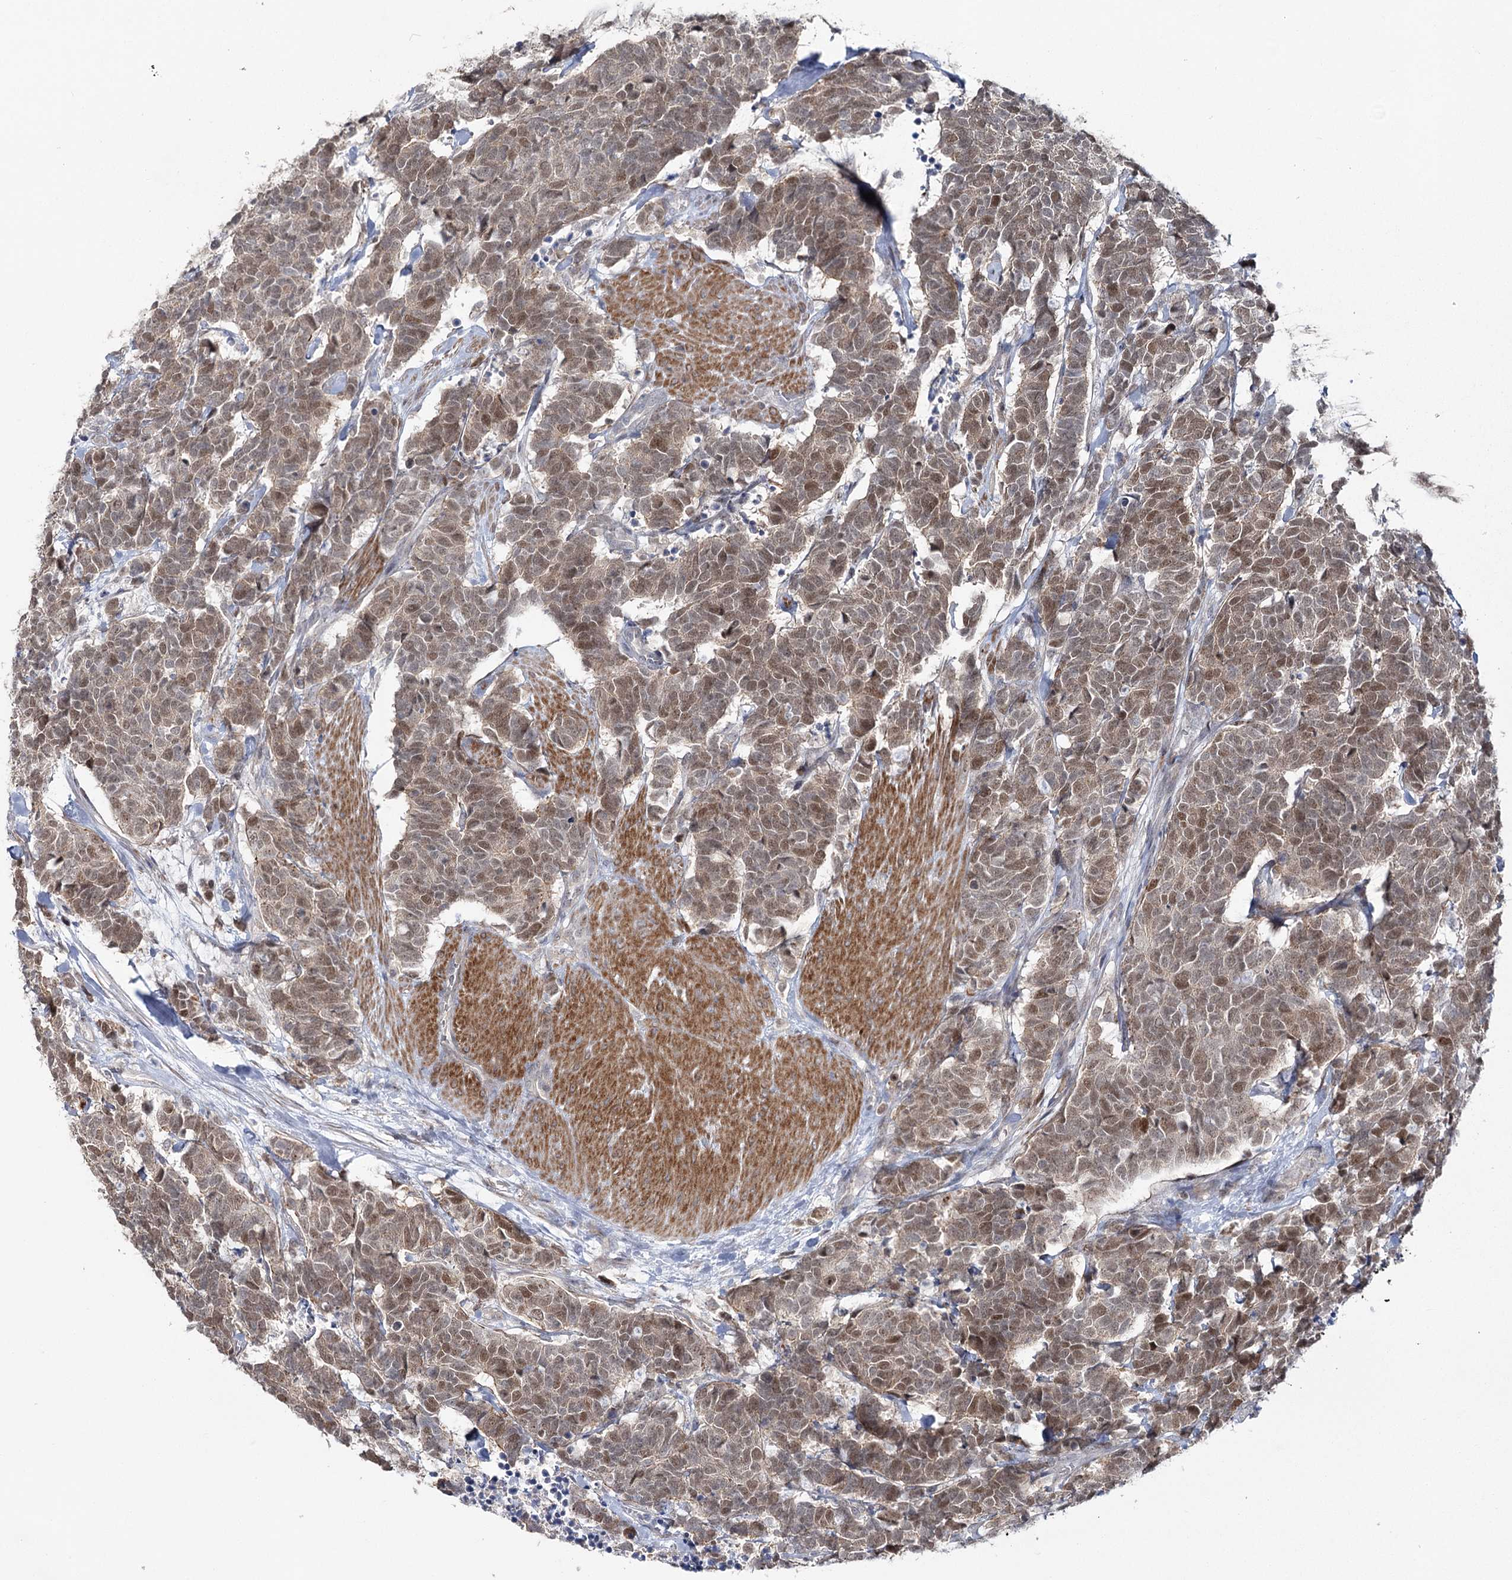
{"staining": {"intensity": "moderate", "quantity": ">75%", "location": "nuclear"}, "tissue": "carcinoid", "cell_type": "Tumor cells", "image_type": "cancer", "snomed": [{"axis": "morphology", "description": "Carcinoma, NOS"}, {"axis": "morphology", "description": "Carcinoid, malignant, NOS"}, {"axis": "topography", "description": "Urinary bladder"}], "caption": "Brown immunohistochemical staining in human malignant carcinoid demonstrates moderate nuclear positivity in approximately >75% of tumor cells.", "gene": "ZC3H8", "patient": {"sex": "male", "age": 57}}